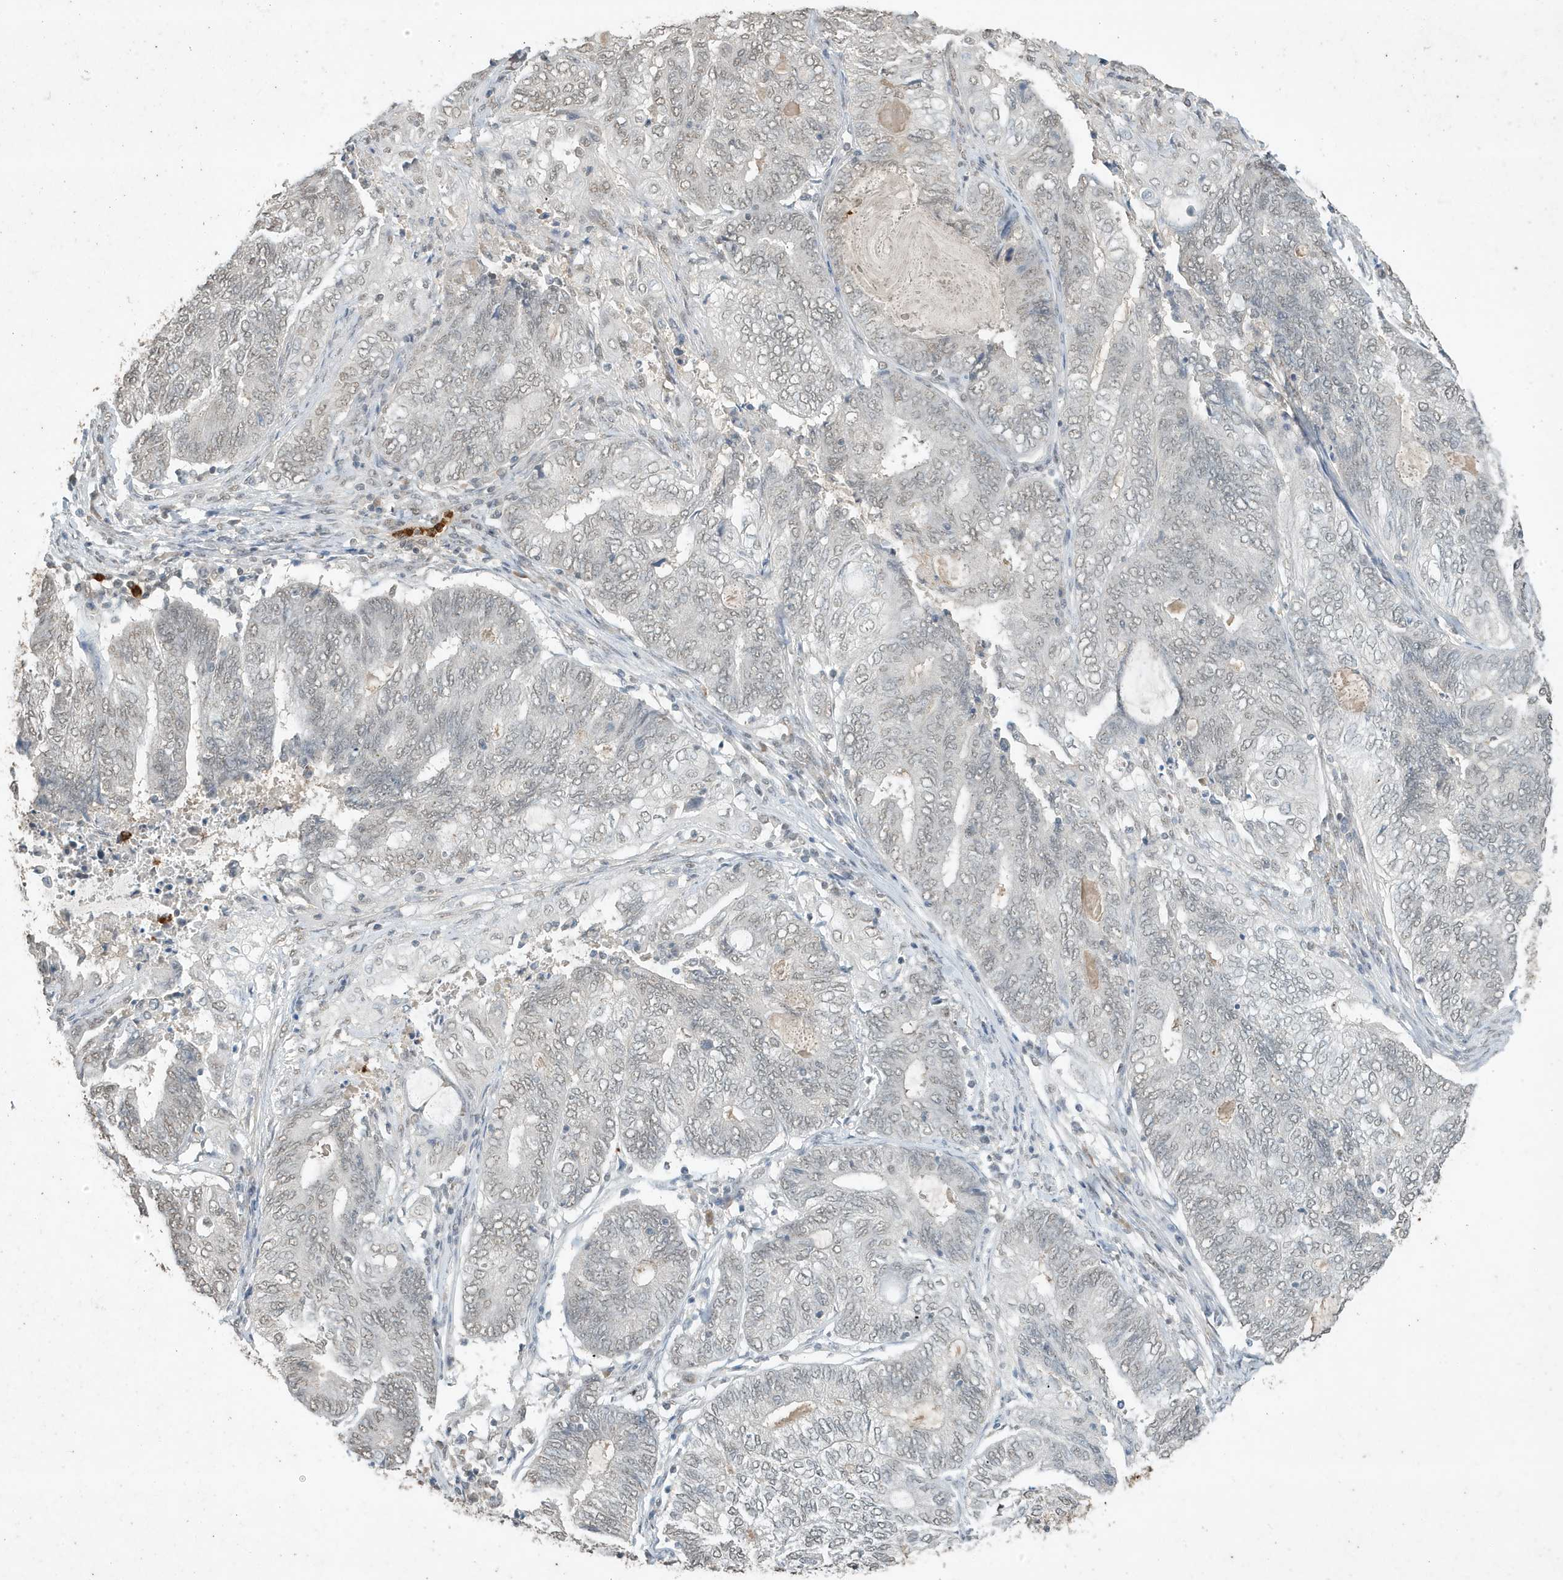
{"staining": {"intensity": "weak", "quantity": "<25%", "location": "nuclear"}, "tissue": "endometrial cancer", "cell_type": "Tumor cells", "image_type": "cancer", "snomed": [{"axis": "morphology", "description": "Adenocarcinoma, NOS"}, {"axis": "topography", "description": "Uterus"}, {"axis": "topography", "description": "Endometrium"}], "caption": "The IHC histopathology image has no significant positivity in tumor cells of endometrial adenocarcinoma tissue.", "gene": "DEFA1", "patient": {"sex": "female", "age": 70}}